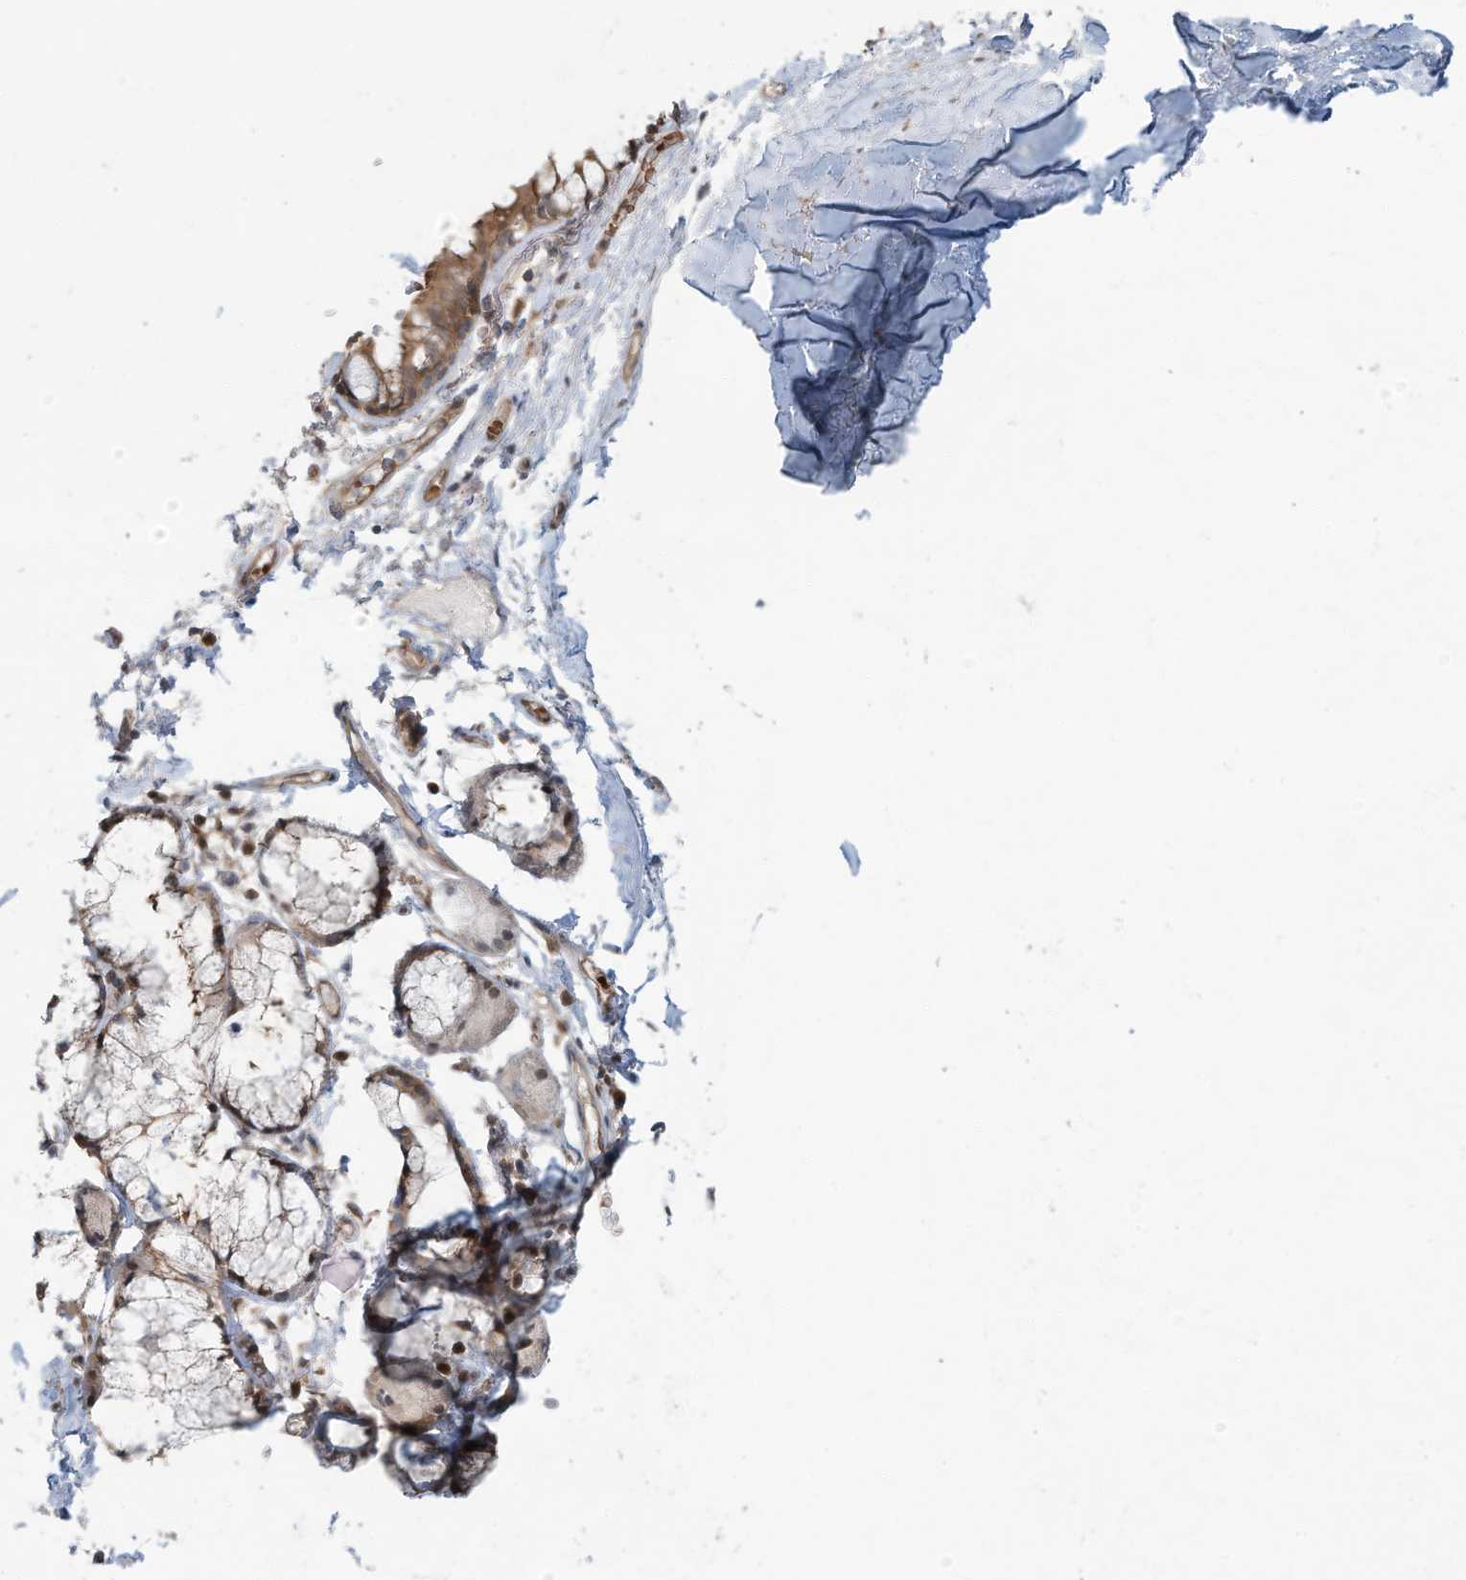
{"staining": {"intensity": "moderate", "quantity": ">75%", "location": "cytoplasmic/membranous"}, "tissue": "bronchus", "cell_type": "Respiratory epithelial cells", "image_type": "normal", "snomed": [{"axis": "morphology", "description": "Normal tissue, NOS"}, {"axis": "topography", "description": "Cartilage tissue"}, {"axis": "topography", "description": "Bronchus"}], "caption": "Bronchus stained with immunohistochemistry displays moderate cytoplasmic/membranous expression in about >75% of respiratory epithelial cells. (DAB (3,3'-diaminobenzidine) = brown stain, brightfield microscopy at high magnification).", "gene": "ERI2", "patient": {"sex": "female", "age": 73}}